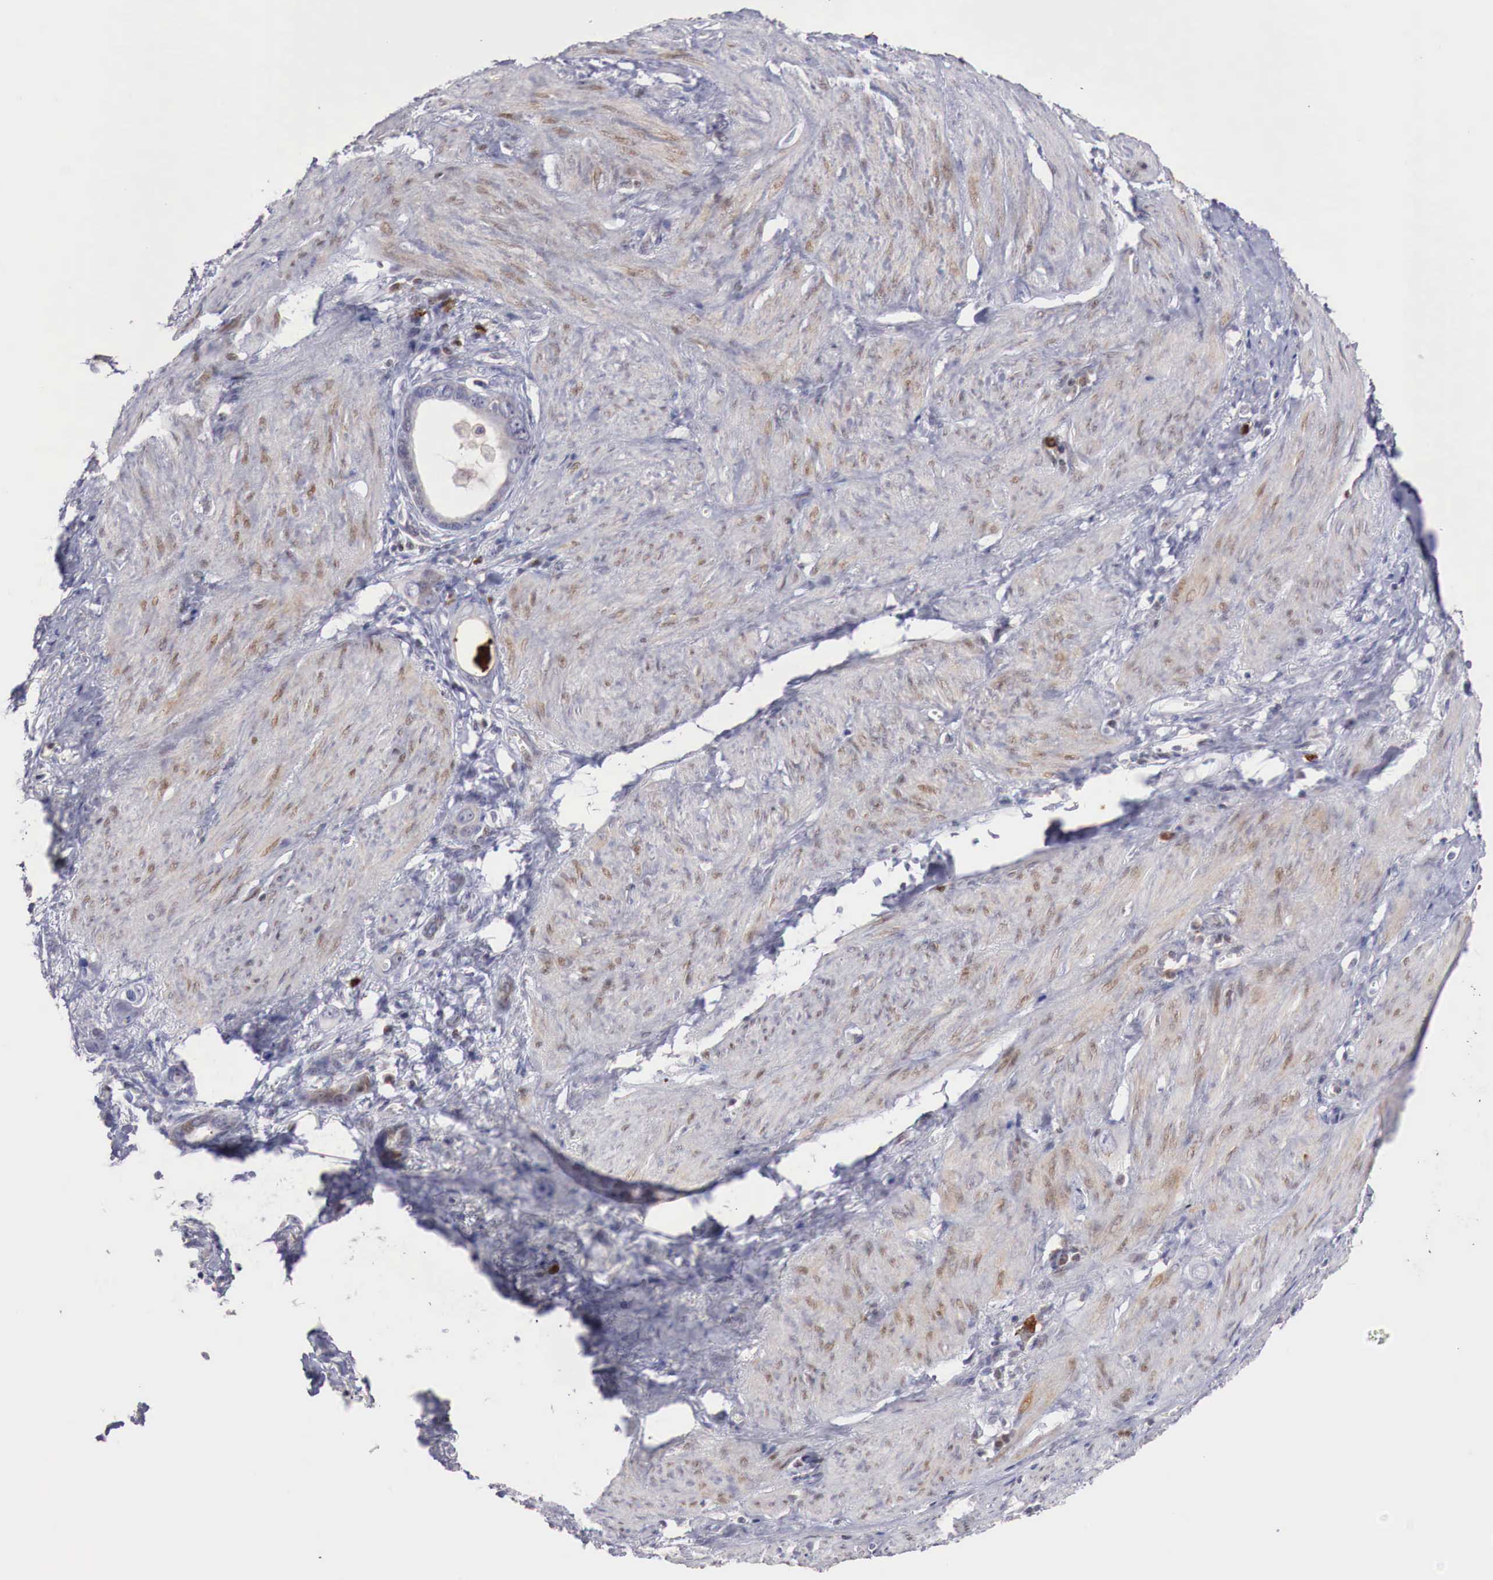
{"staining": {"intensity": "negative", "quantity": "none", "location": "none"}, "tissue": "stomach cancer", "cell_type": "Tumor cells", "image_type": "cancer", "snomed": [{"axis": "morphology", "description": "Adenocarcinoma, NOS"}, {"axis": "topography", "description": "Stomach"}], "caption": "Immunohistochemistry of human stomach adenocarcinoma displays no staining in tumor cells.", "gene": "CLCN5", "patient": {"sex": "male", "age": 78}}